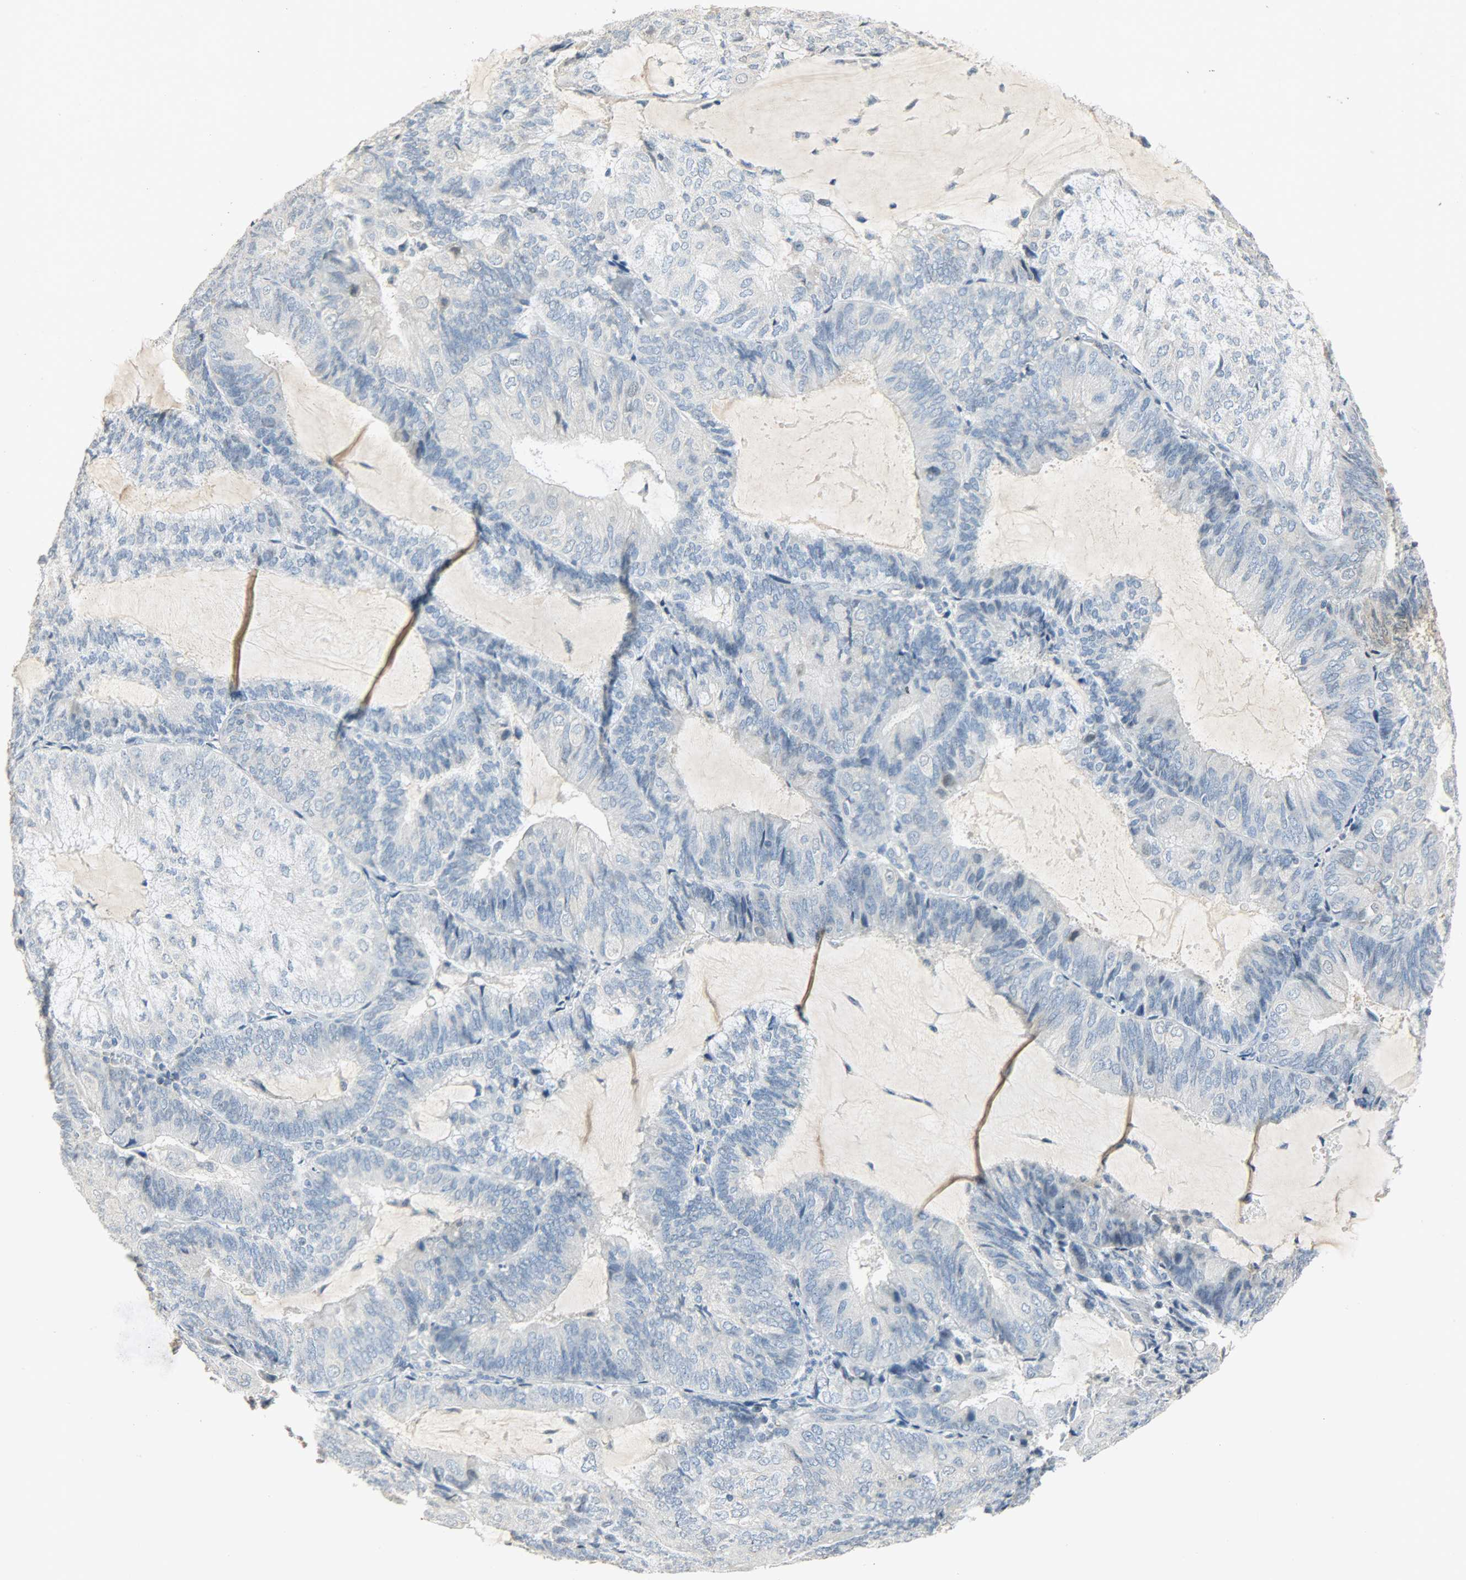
{"staining": {"intensity": "negative", "quantity": "none", "location": "none"}, "tissue": "endometrial cancer", "cell_type": "Tumor cells", "image_type": "cancer", "snomed": [{"axis": "morphology", "description": "Adenocarcinoma, NOS"}, {"axis": "topography", "description": "Endometrium"}], "caption": "There is no significant staining in tumor cells of endometrial adenocarcinoma. (Brightfield microscopy of DAB (3,3'-diaminobenzidine) immunohistochemistry at high magnification).", "gene": "DNAJB6", "patient": {"sex": "female", "age": 81}}